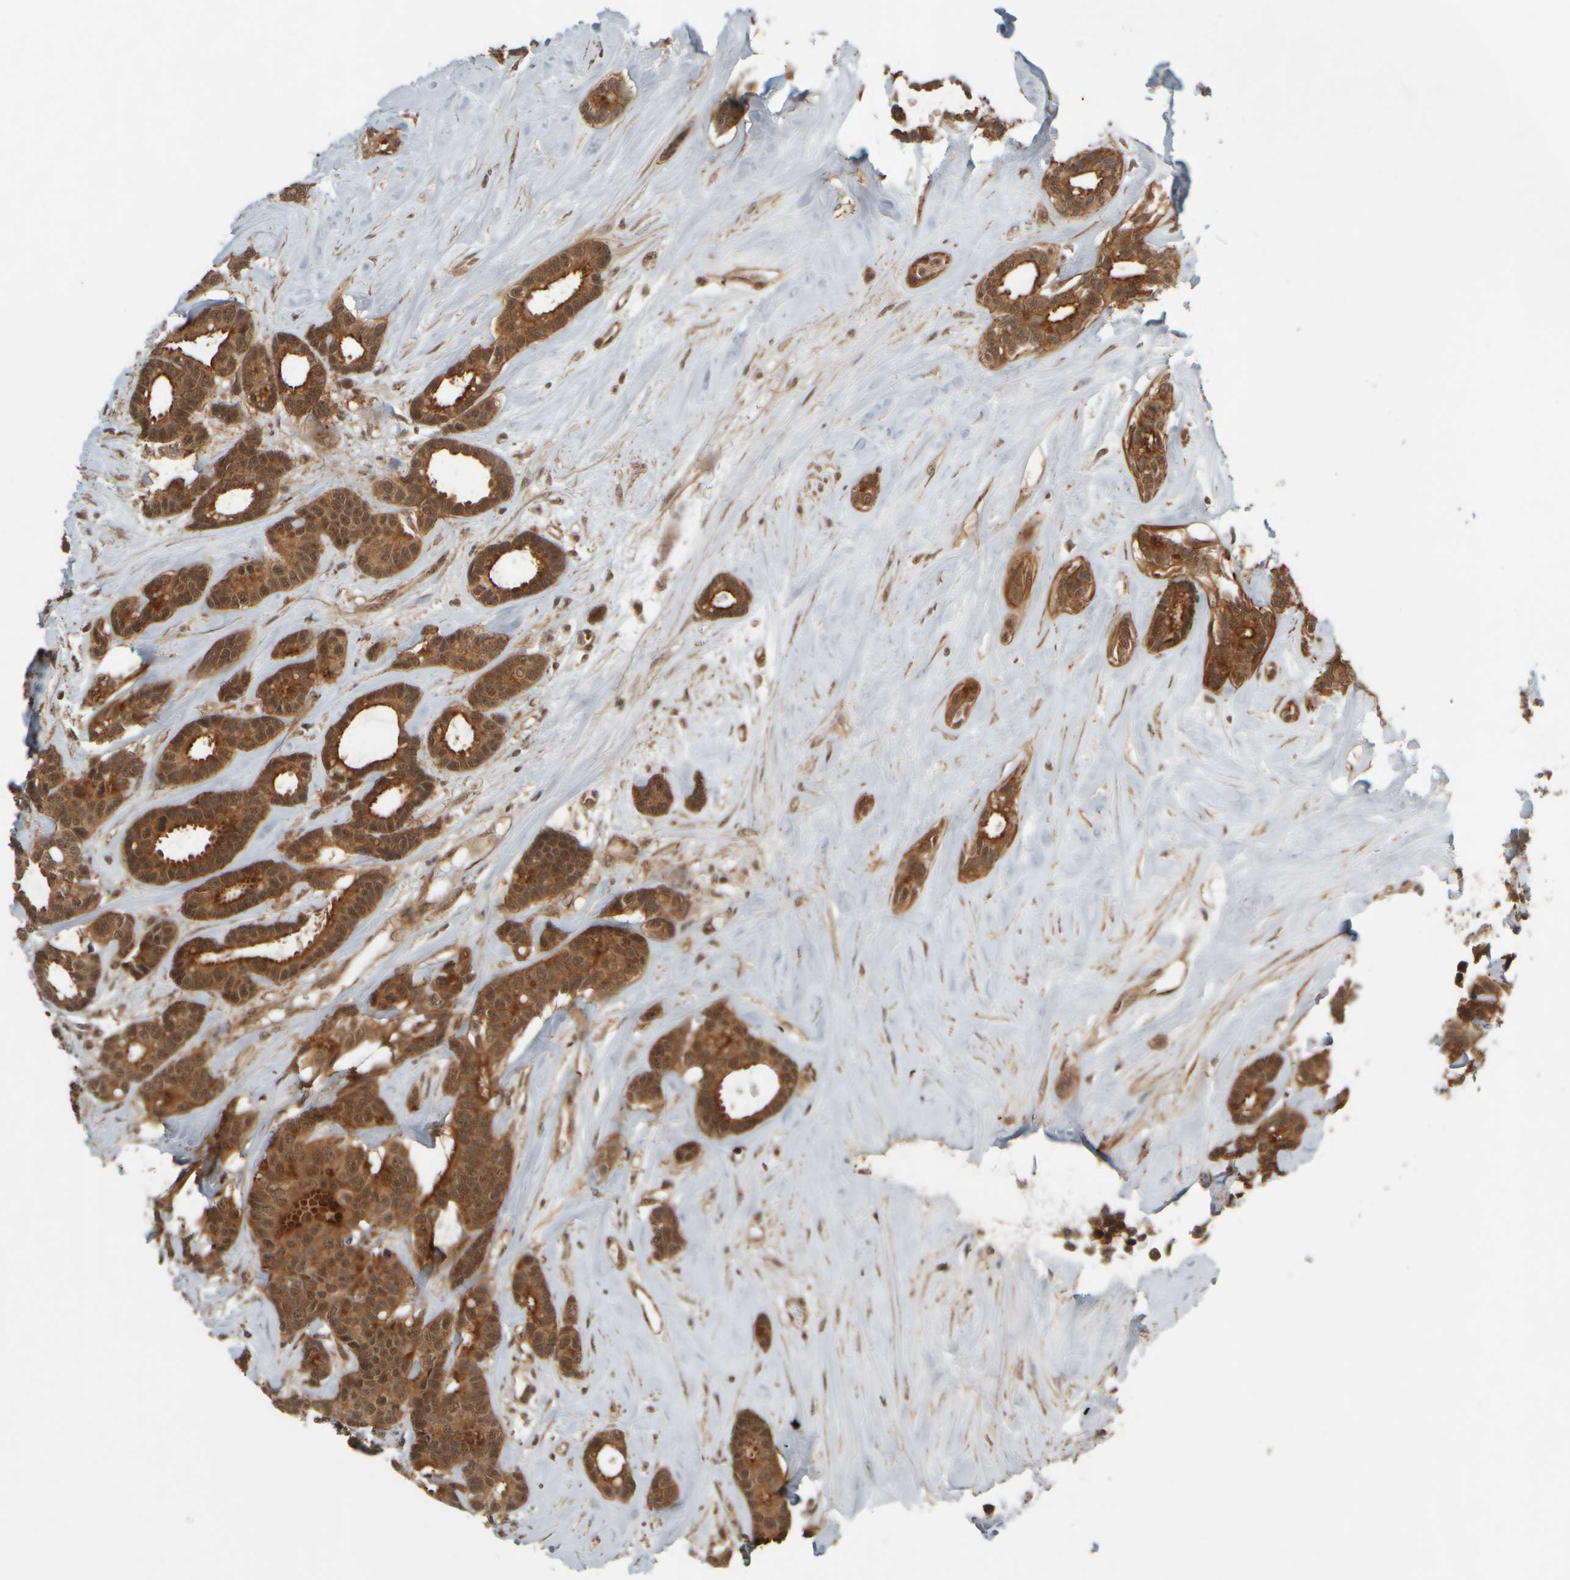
{"staining": {"intensity": "strong", "quantity": ">75%", "location": "cytoplasmic/membranous"}, "tissue": "breast cancer", "cell_type": "Tumor cells", "image_type": "cancer", "snomed": [{"axis": "morphology", "description": "Duct carcinoma"}, {"axis": "topography", "description": "Breast"}], "caption": "Tumor cells reveal strong cytoplasmic/membranous staining in about >75% of cells in breast infiltrating ductal carcinoma.", "gene": "SYNRG", "patient": {"sex": "female", "age": 87}}